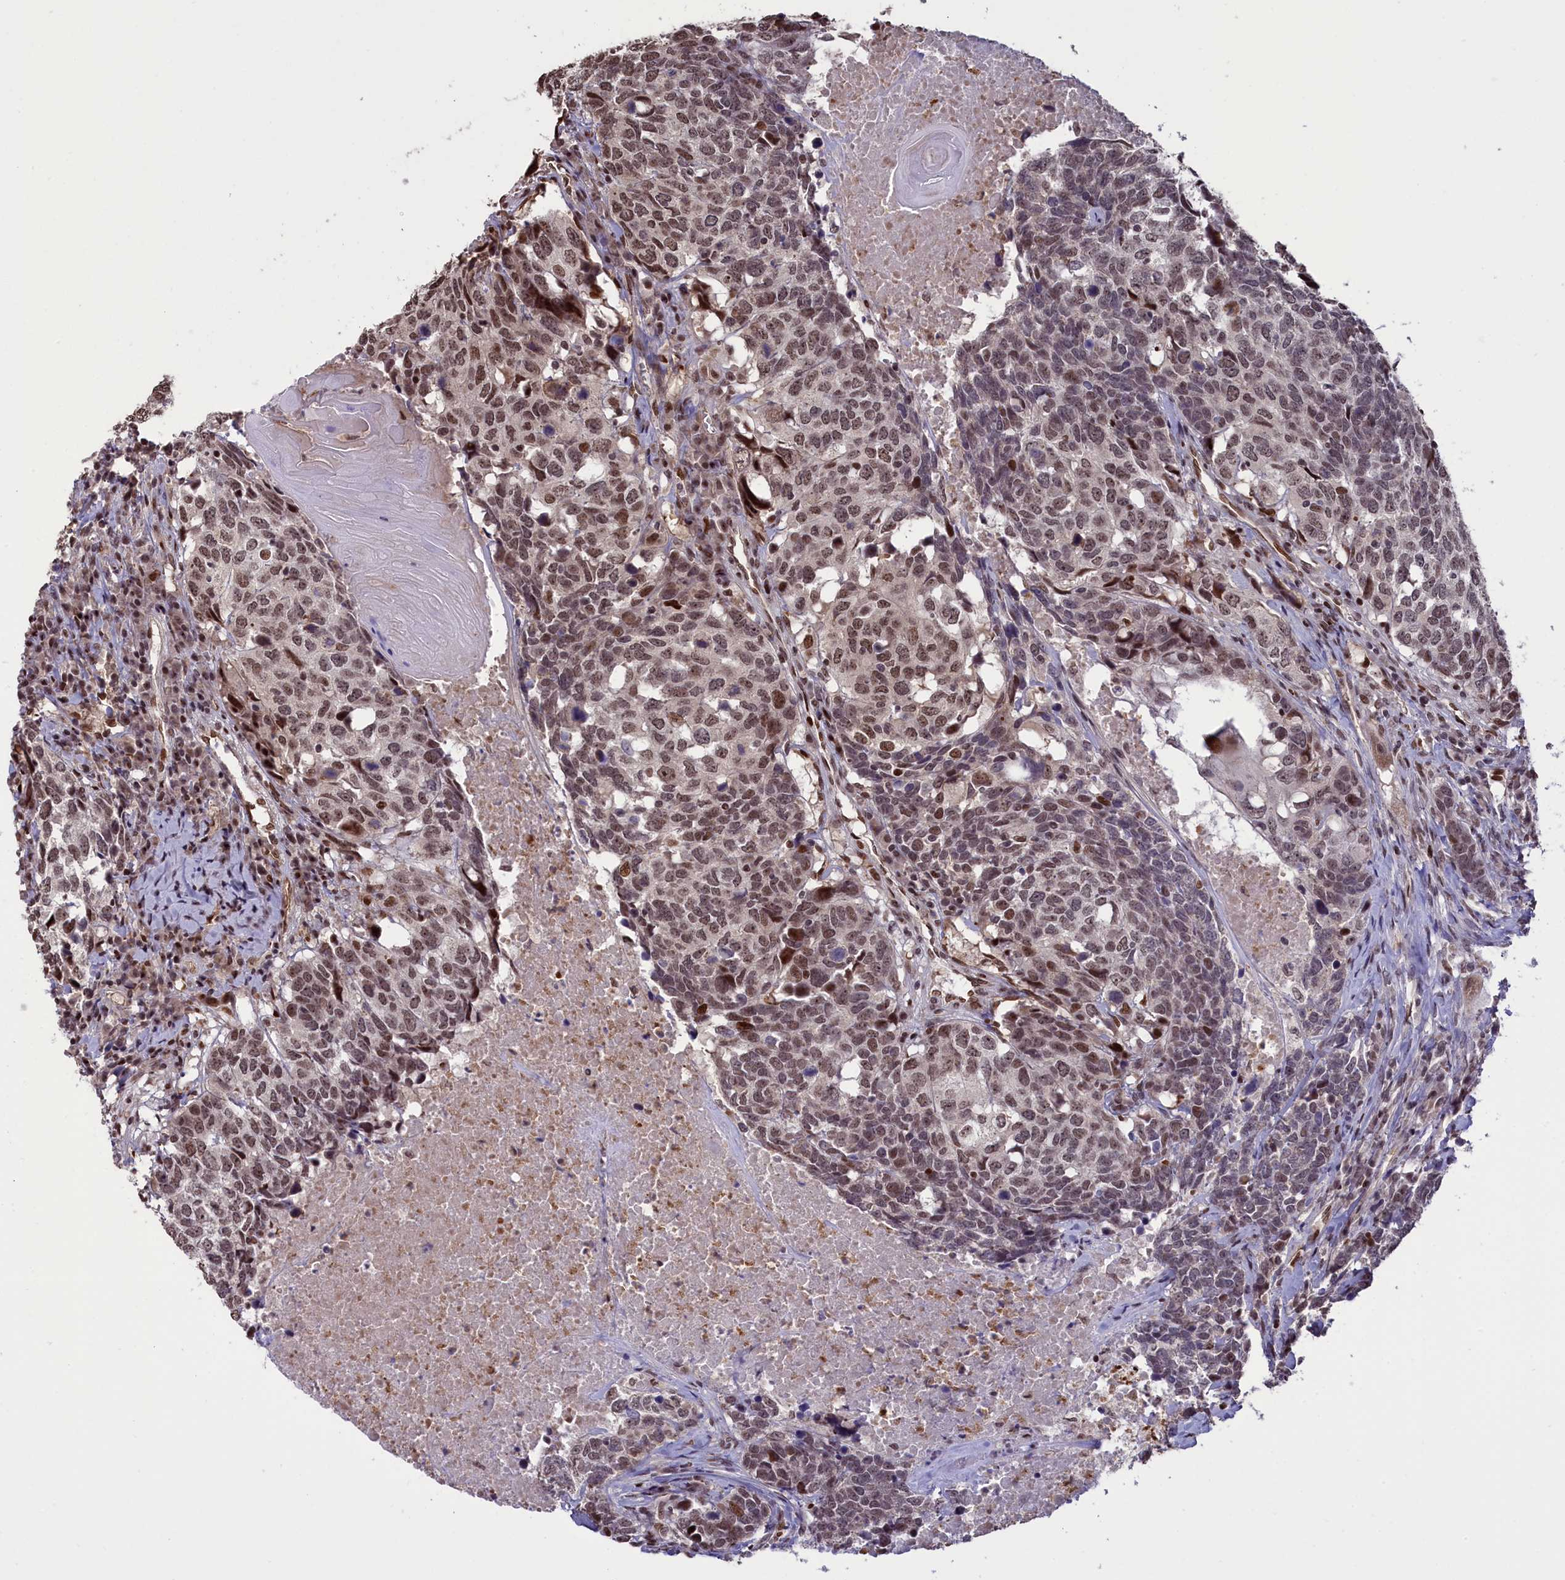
{"staining": {"intensity": "moderate", "quantity": ">75%", "location": "nuclear"}, "tissue": "head and neck cancer", "cell_type": "Tumor cells", "image_type": "cancer", "snomed": [{"axis": "morphology", "description": "Squamous cell carcinoma, NOS"}, {"axis": "topography", "description": "Head-Neck"}], "caption": "Immunohistochemistry image of head and neck cancer stained for a protein (brown), which exhibits medium levels of moderate nuclear expression in about >75% of tumor cells.", "gene": "RELB", "patient": {"sex": "male", "age": 66}}